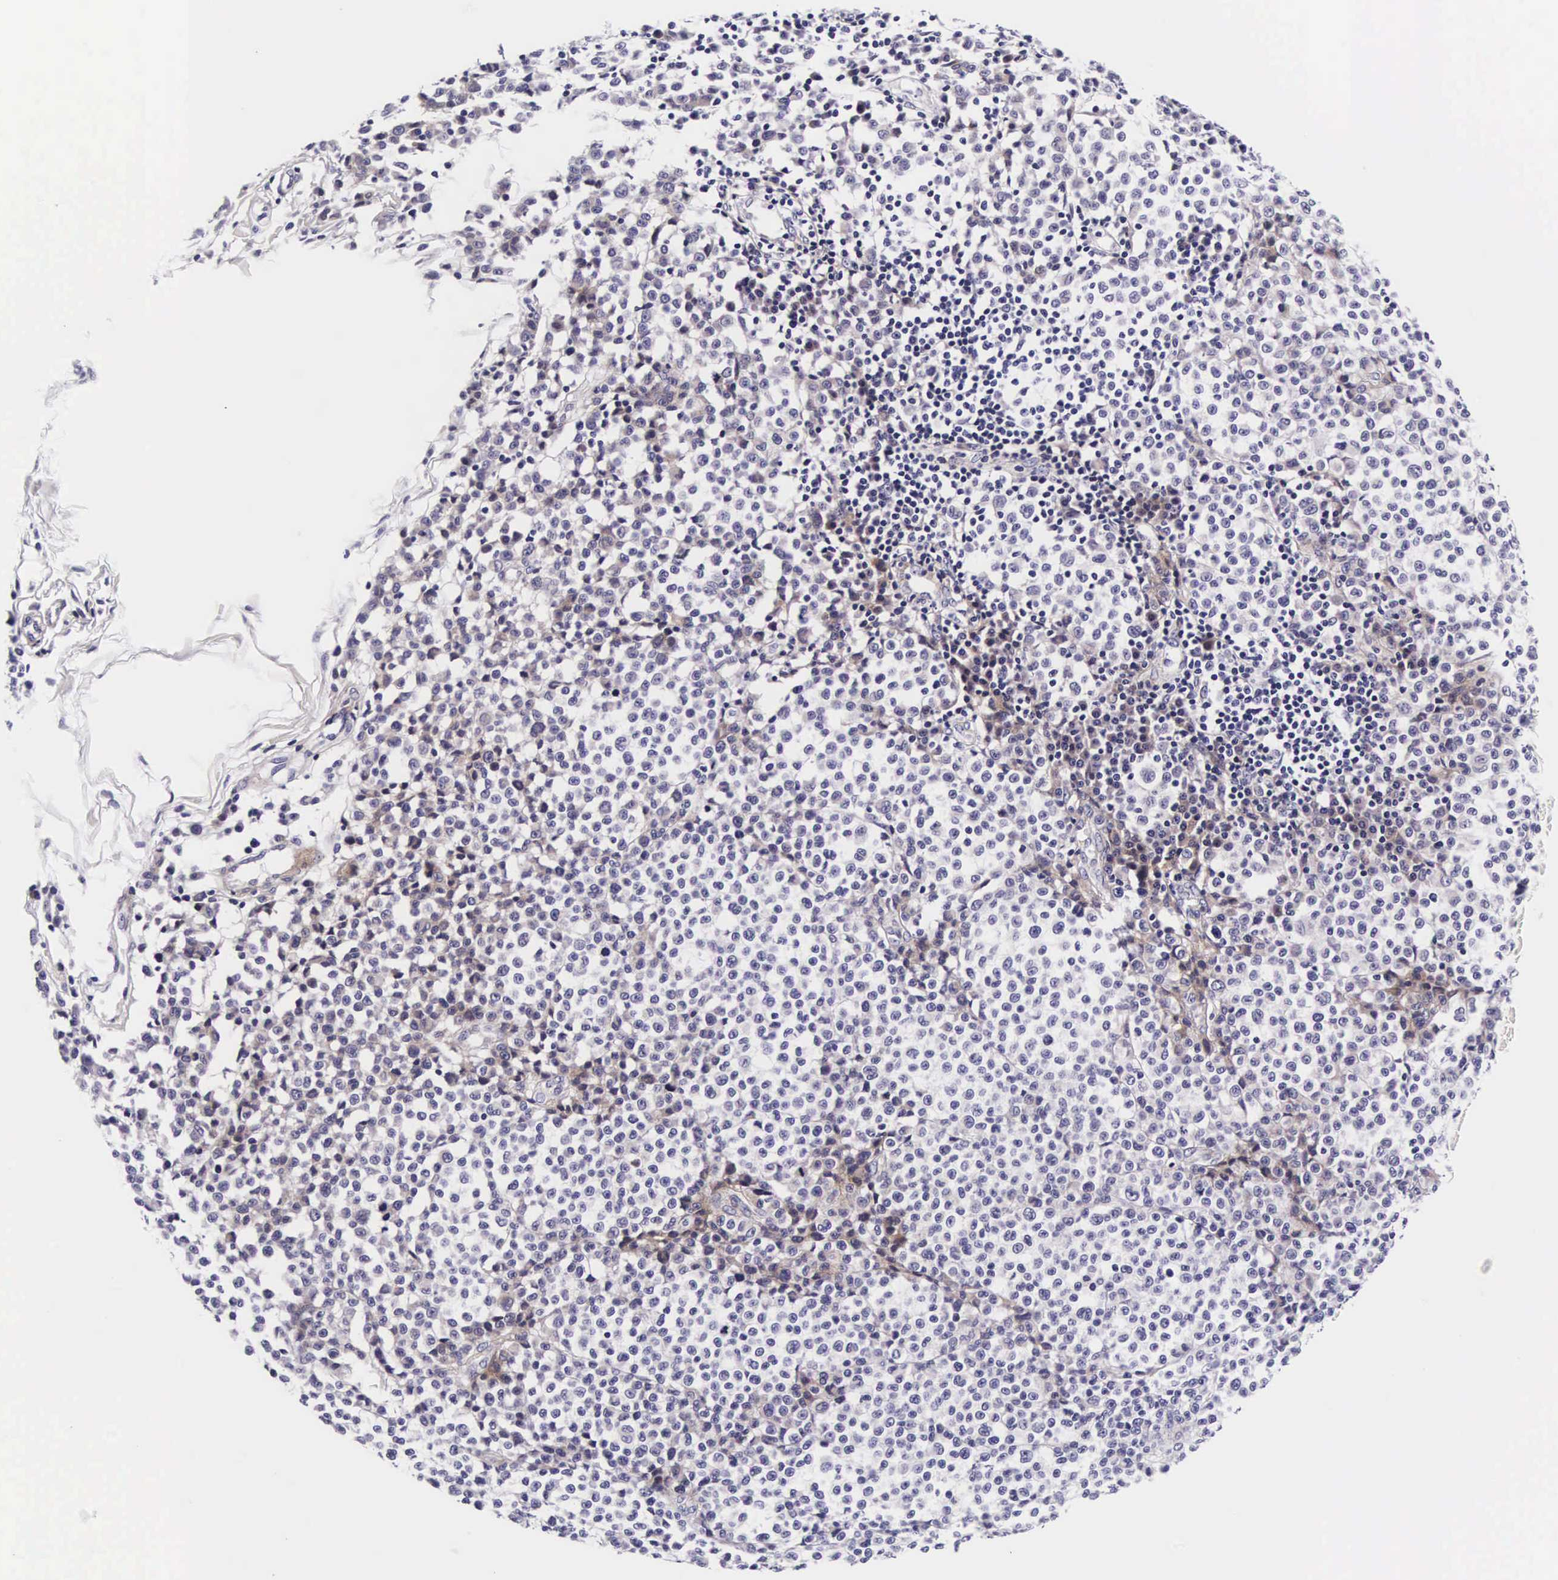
{"staining": {"intensity": "negative", "quantity": "none", "location": "none"}, "tissue": "melanoma", "cell_type": "Tumor cells", "image_type": "cancer", "snomed": [{"axis": "morphology", "description": "Malignant melanoma, Metastatic site"}, {"axis": "topography", "description": "Skin"}], "caption": "This histopathology image is of melanoma stained with IHC to label a protein in brown with the nuclei are counter-stained blue. There is no positivity in tumor cells.", "gene": "UPRT", "patient": {"sex": "male", "age": 32}}